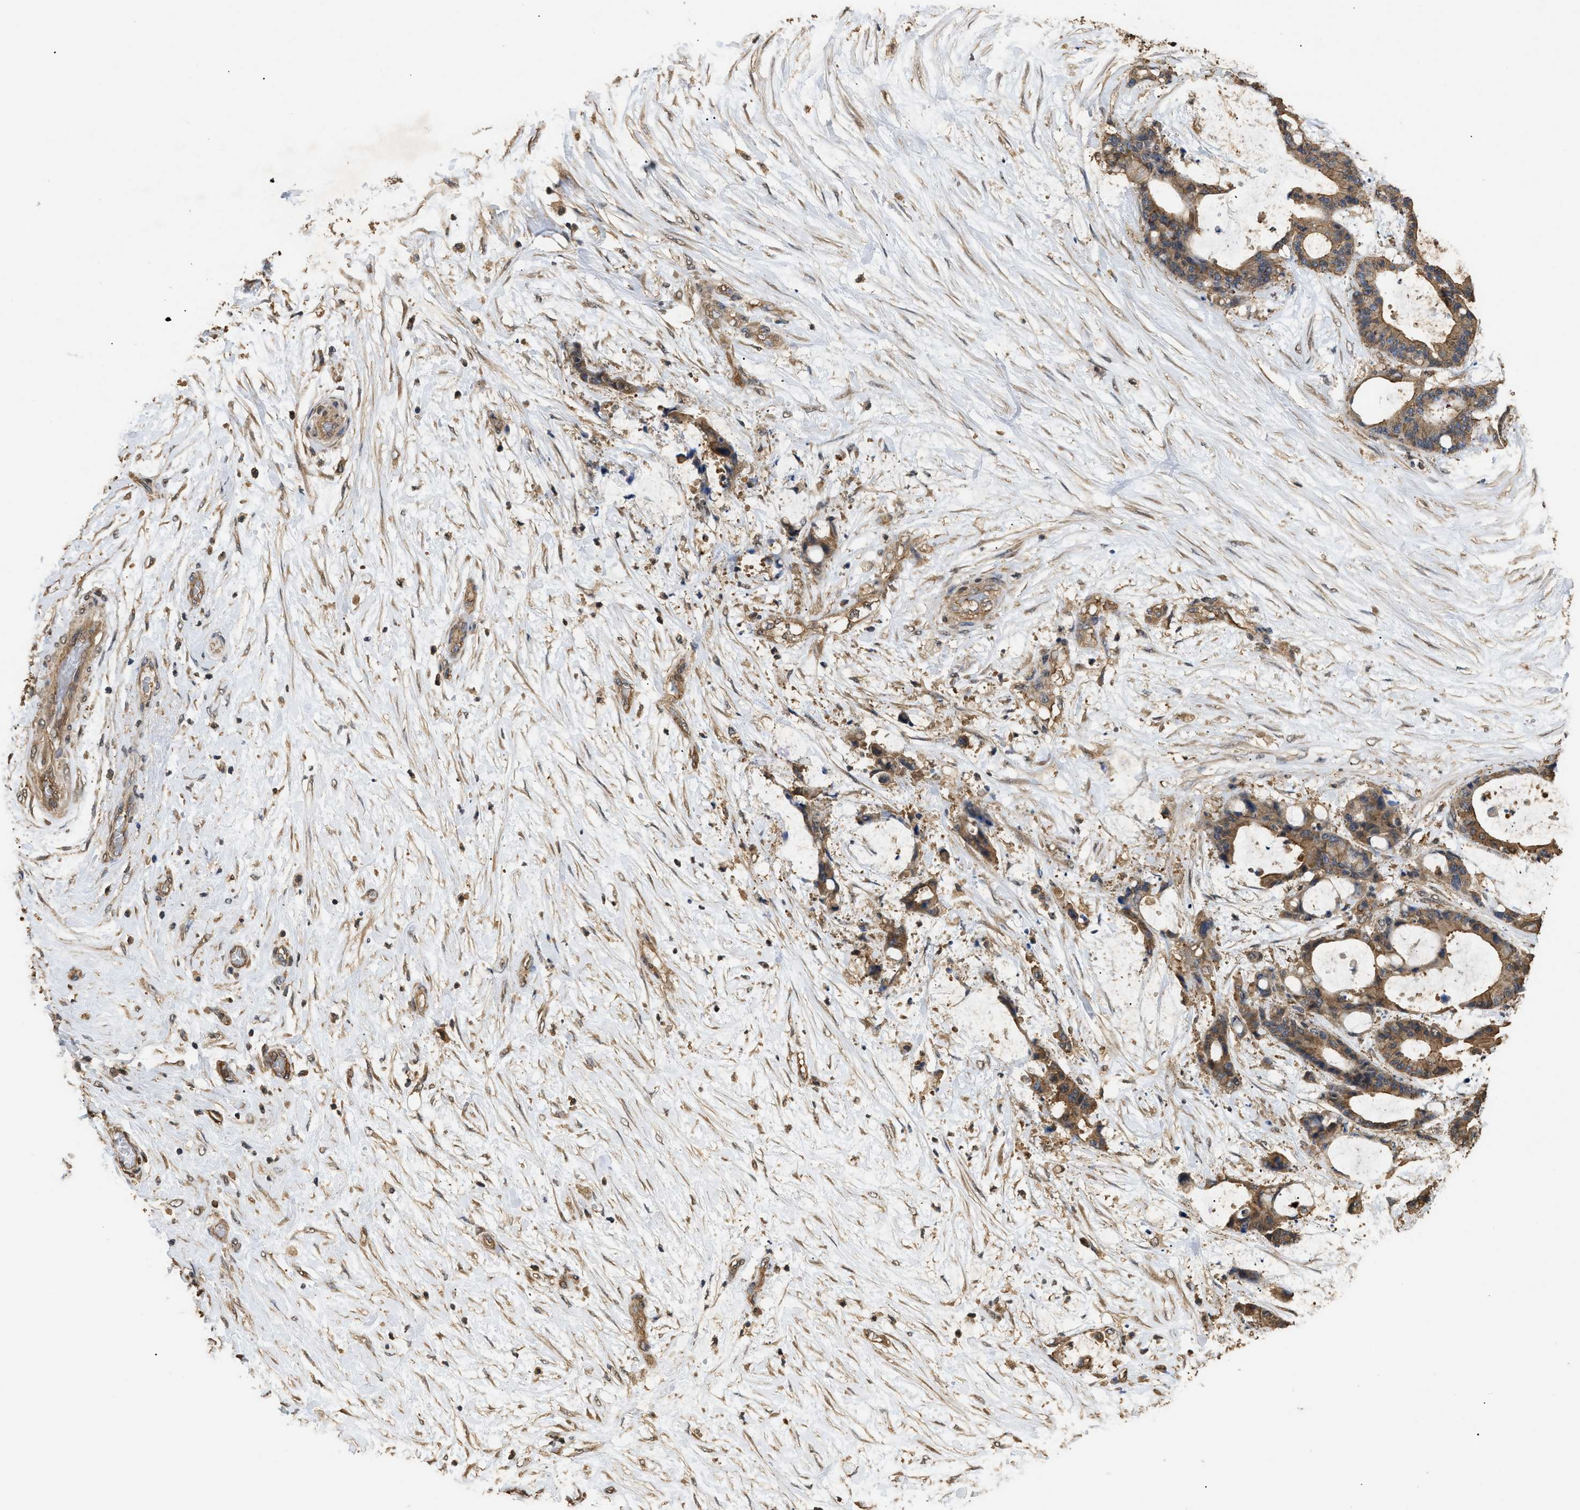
{"staining": {"intensity": "moderate", "quantity": ">75%", "location": "cytoplasmic/membranous"}, "tissue": "liver cancer", "cell_type": "Tumor cells", "image_type": "cancer", "snomed": [{"axis": "morphology", "description": "Cholangiocarcinoma"}, {"axis": "topography", "description": "Liver"}], "caption": "Tumor cells show medium levels of moderate cytoplasmic/membranous positivity in approximately >75% of cells in human liver cancer (cholangiocarcinoma). The staining was performed using DAB (3,3'-diaminobenzidine), with brown indicating positive protein expression. Nuclei are stained blue with hematoxylin.", "gene": "CALM1", "patient": {"sex": "female", "age": 73}}